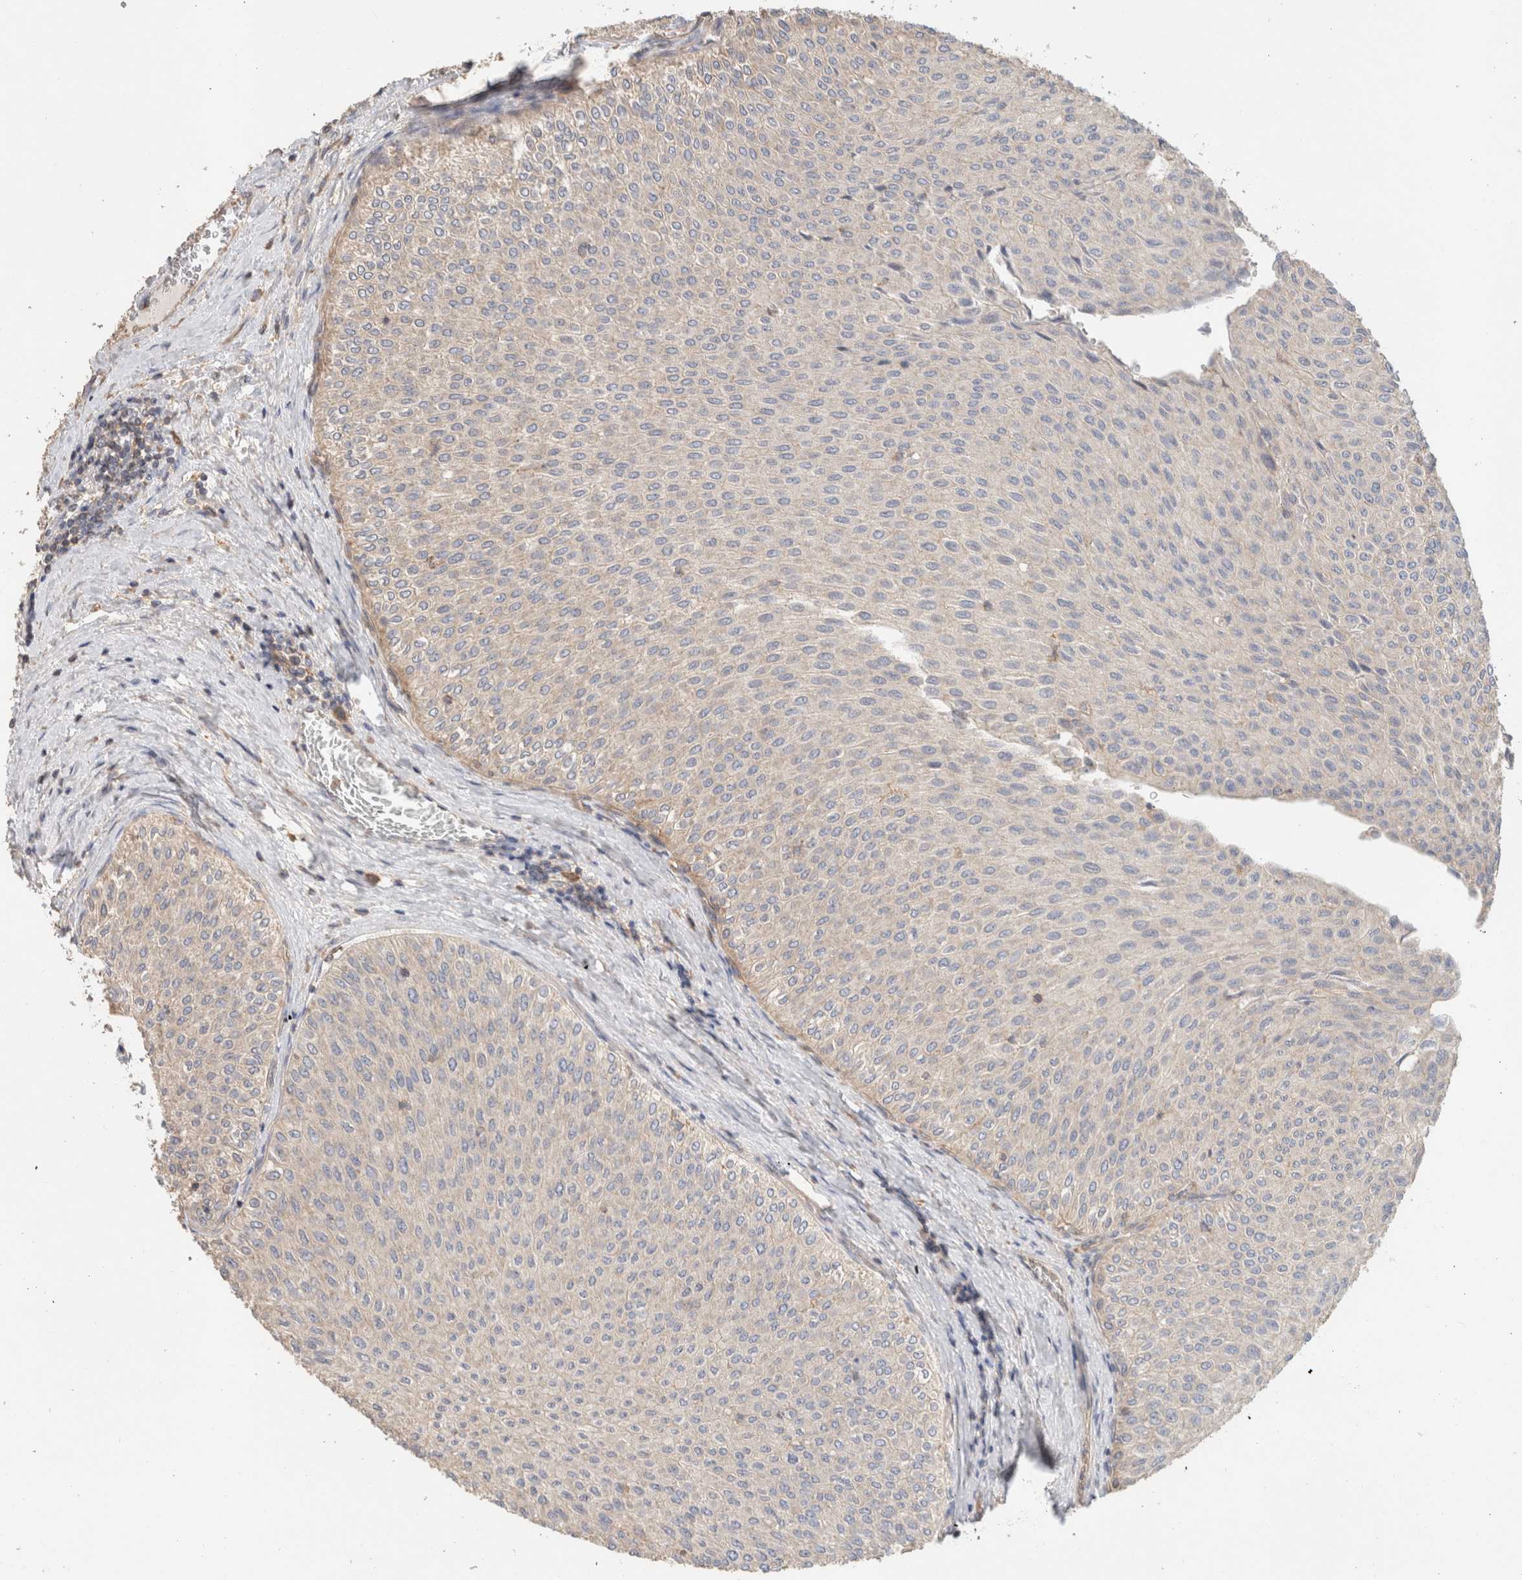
{"staining": {"intensity": "weak", "quantity": "<25%", "location": "cytoplasmic/membranous"}, "tissue": "urothelial cancer", "cell_type": "Tumor cells", "image_type": "cancer", "snomed": [{"axis": "morphology", "description": "Urothelial carcinoma, Low grade"}, {"axis": "topography", "description": "Urinary bladder"}], "caption": "The image exhibits no staining of tumor cells in low-grade urothelial carcinoma. Nuclei are stained in blue.", "gene": "CFAP418", "patient": {"sex": "male", "age": 78}}